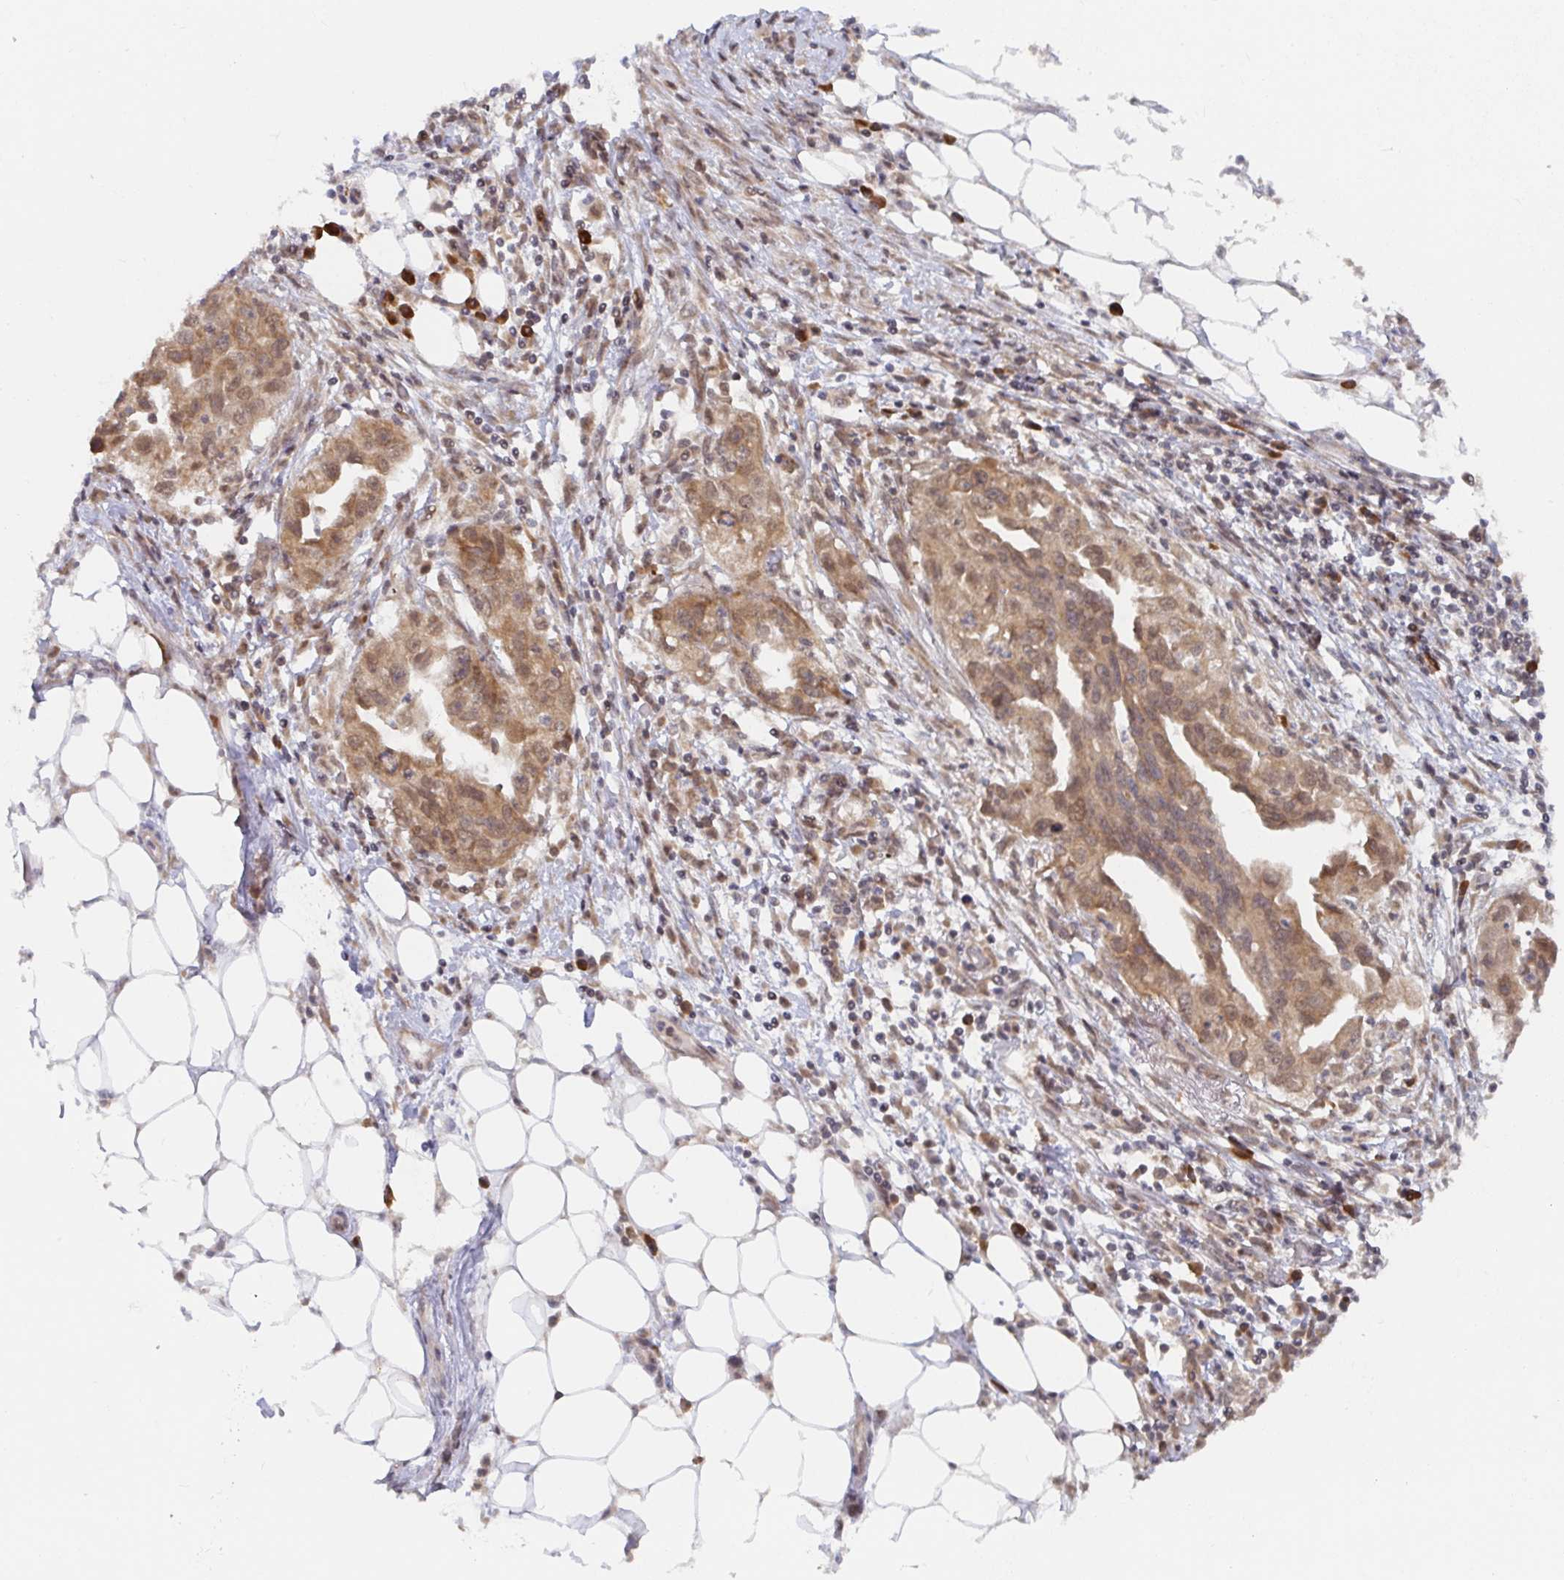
{"staining": {"intensity": "moderate", "quantity": ">75%", "location": "cytoplasmic/membranous,nuclear"}, "tissue": "ovarian cancer", "cell_type": "Tumor cells", "image_type": "cancer", "snomed": [{"axis": "morphology", "description": "Carcinoma, endometroid"}, {"axis": "morphology", "description": "Cystadenocarcinoma, serous, NOS"}, {"axis": "topography", "description": "Ovary"}], "caption": "Endometroid carcinoma (ovarian) stained for a protein exhibits moderate cytoplasmic/membranous and nuclear positivity in tumor cells. (DAB (3,3'-diaminobenzidine) IHC with brightfield microscopy, high magnification).", "gene": "ALG1", "patient": {"sex": "female", "age": 45}}